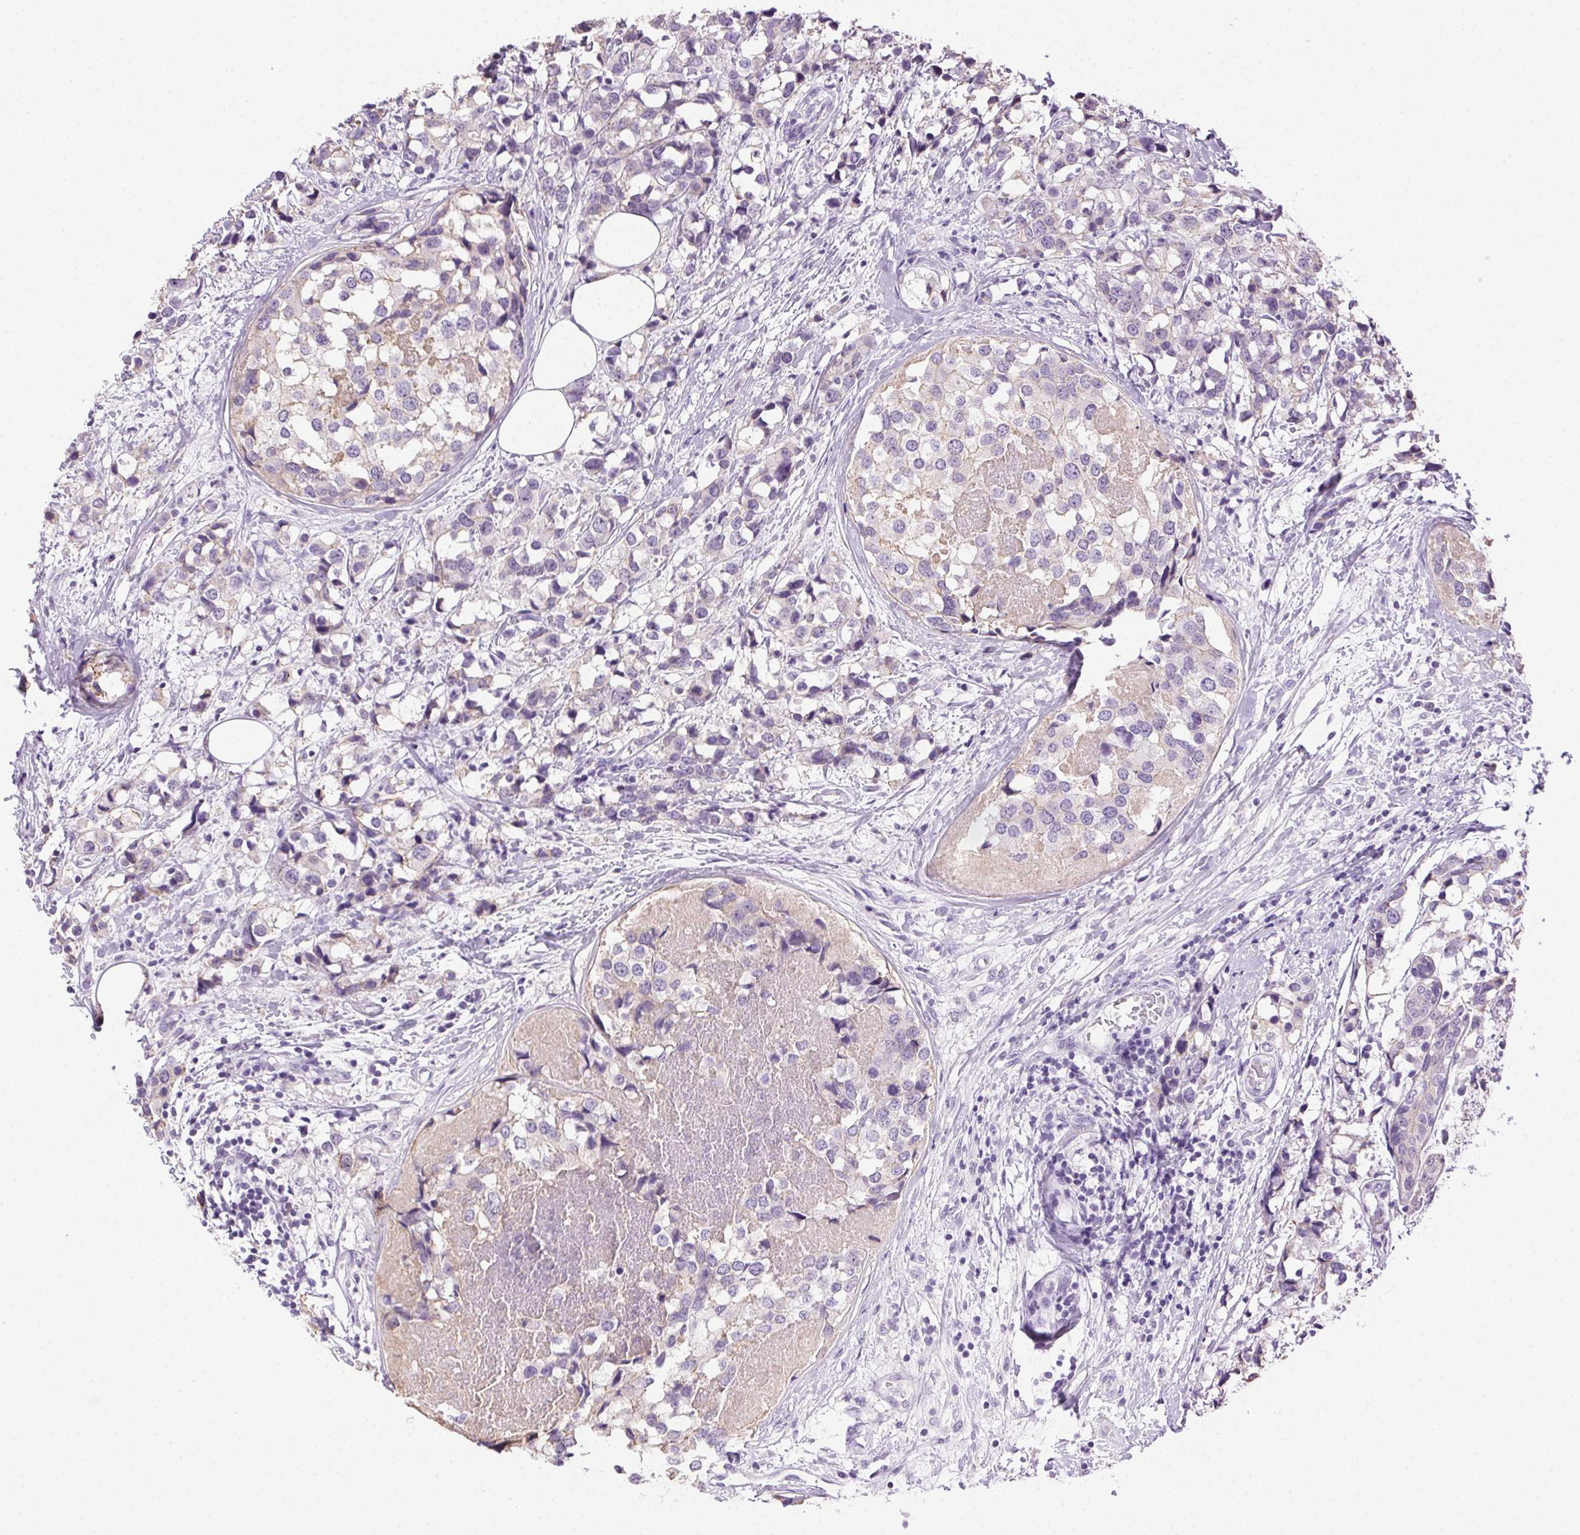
{"staining": {"intensity": "negative", "quantity": "none", "location": "none"}, "tissue": "breast cancer", "cell_type": "Tumor cells", "image_type": "cancer", "snomed": [{"axis": "morphology", "description": "Lobular carcinoma"}, {"axis": "topography", "description": "Breast"}], "caption": "Tumor cells show no significant positivity in lobular carcinoma (breast).", "gene": "CLDN10", "patient": {"sex": "female", "age": 59}}